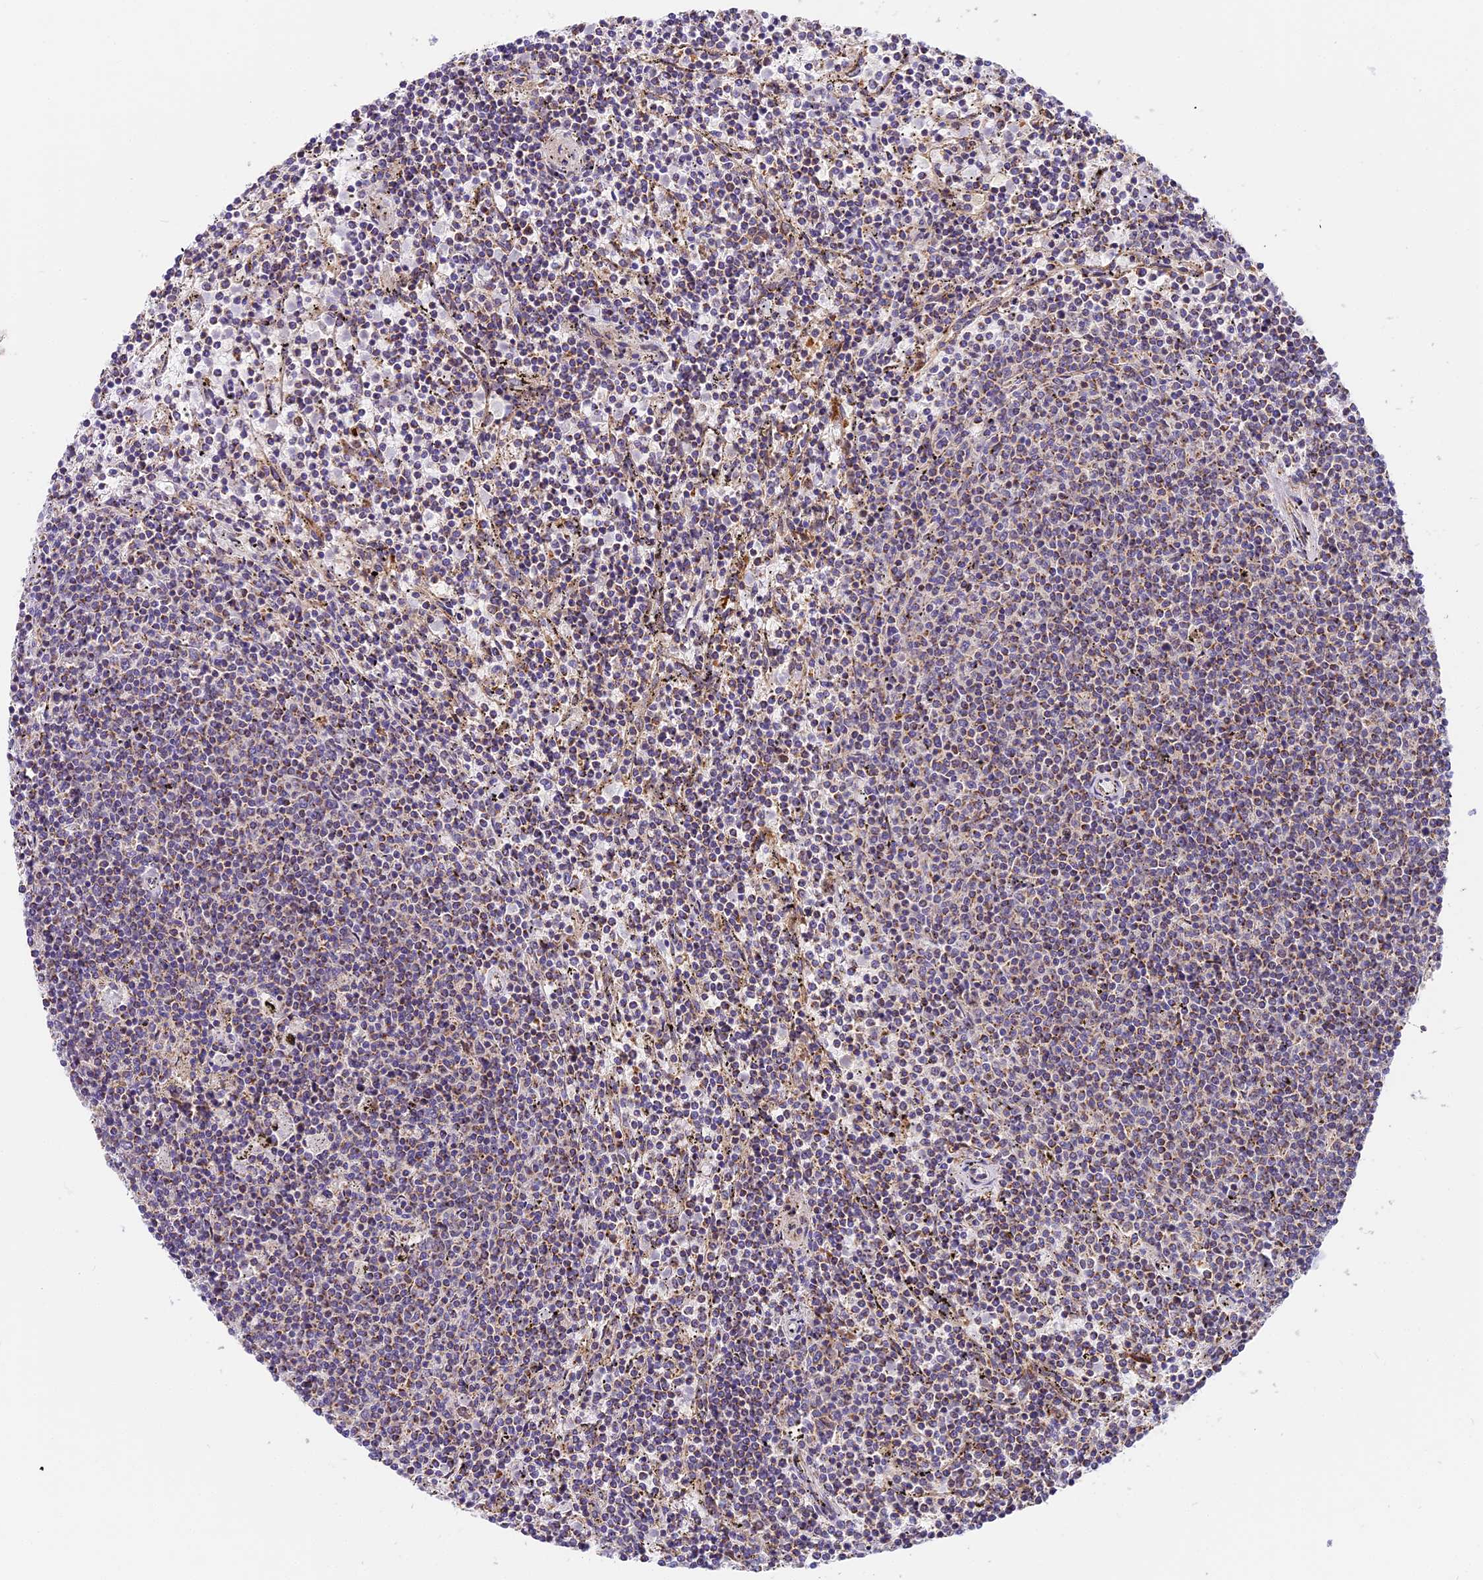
{"staining": {"intensity": "weak", "quantity": "25%-75%", "location": "cytoplasmic/membranous"}, "tissue": "lymphoma", "cell_type": "Tumor cells", "image_type": "cancer", "snomed": [{"axis": "morphology", "description": "Malignant lymphoma, non-Hodgkin's type, Low grade"}, {"axis": "topography", "description": "Spleen"}], "caption": "Weak cytoplasmic/membranous staining is seen in about 25%-75% of tumor cells in lymphoma.", "gene": "MRAS", "patient": {"sex": "female", "age": 50}}